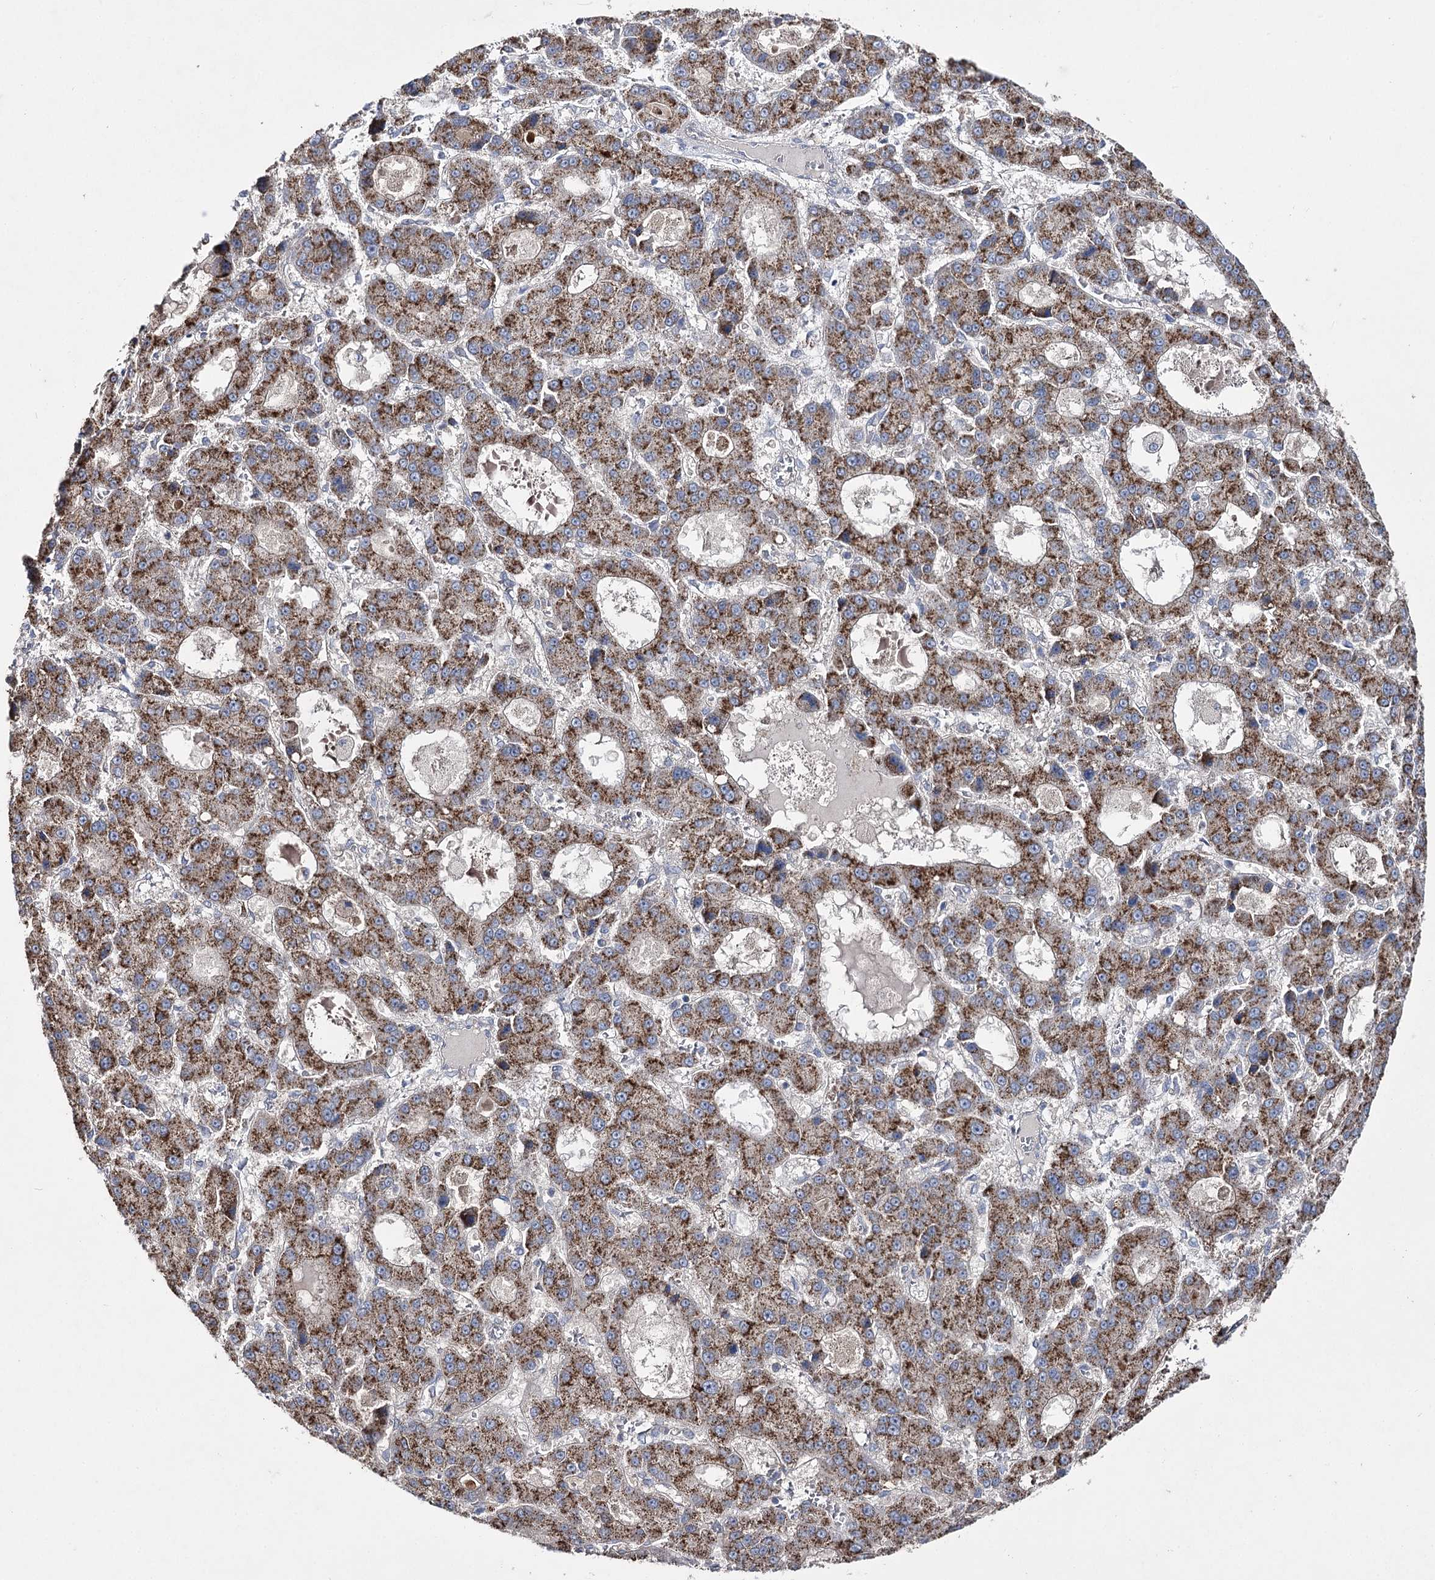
{"staining": {"intensity": "strong", "quantity": ">75%", "location": "cytoplasmic/membranous"}, "tissue": "liver cancer", "cell_type": "Tumor cells", "image_type": "cancer", "snomed": [{"axis": "morphology", "description": "Carcinoma, Hepatocellular, NOS"}, {"axis": "topography", "description": "Liver"}], "caption": "Immunohistochemical staining of human liver hepatocellular carcinoma reveals strong cytoplasmic/membranous protein positivity in about >75% of tumor cells.", "gene": "AURKC", "patient": {"sex": "male", "age": 70}}